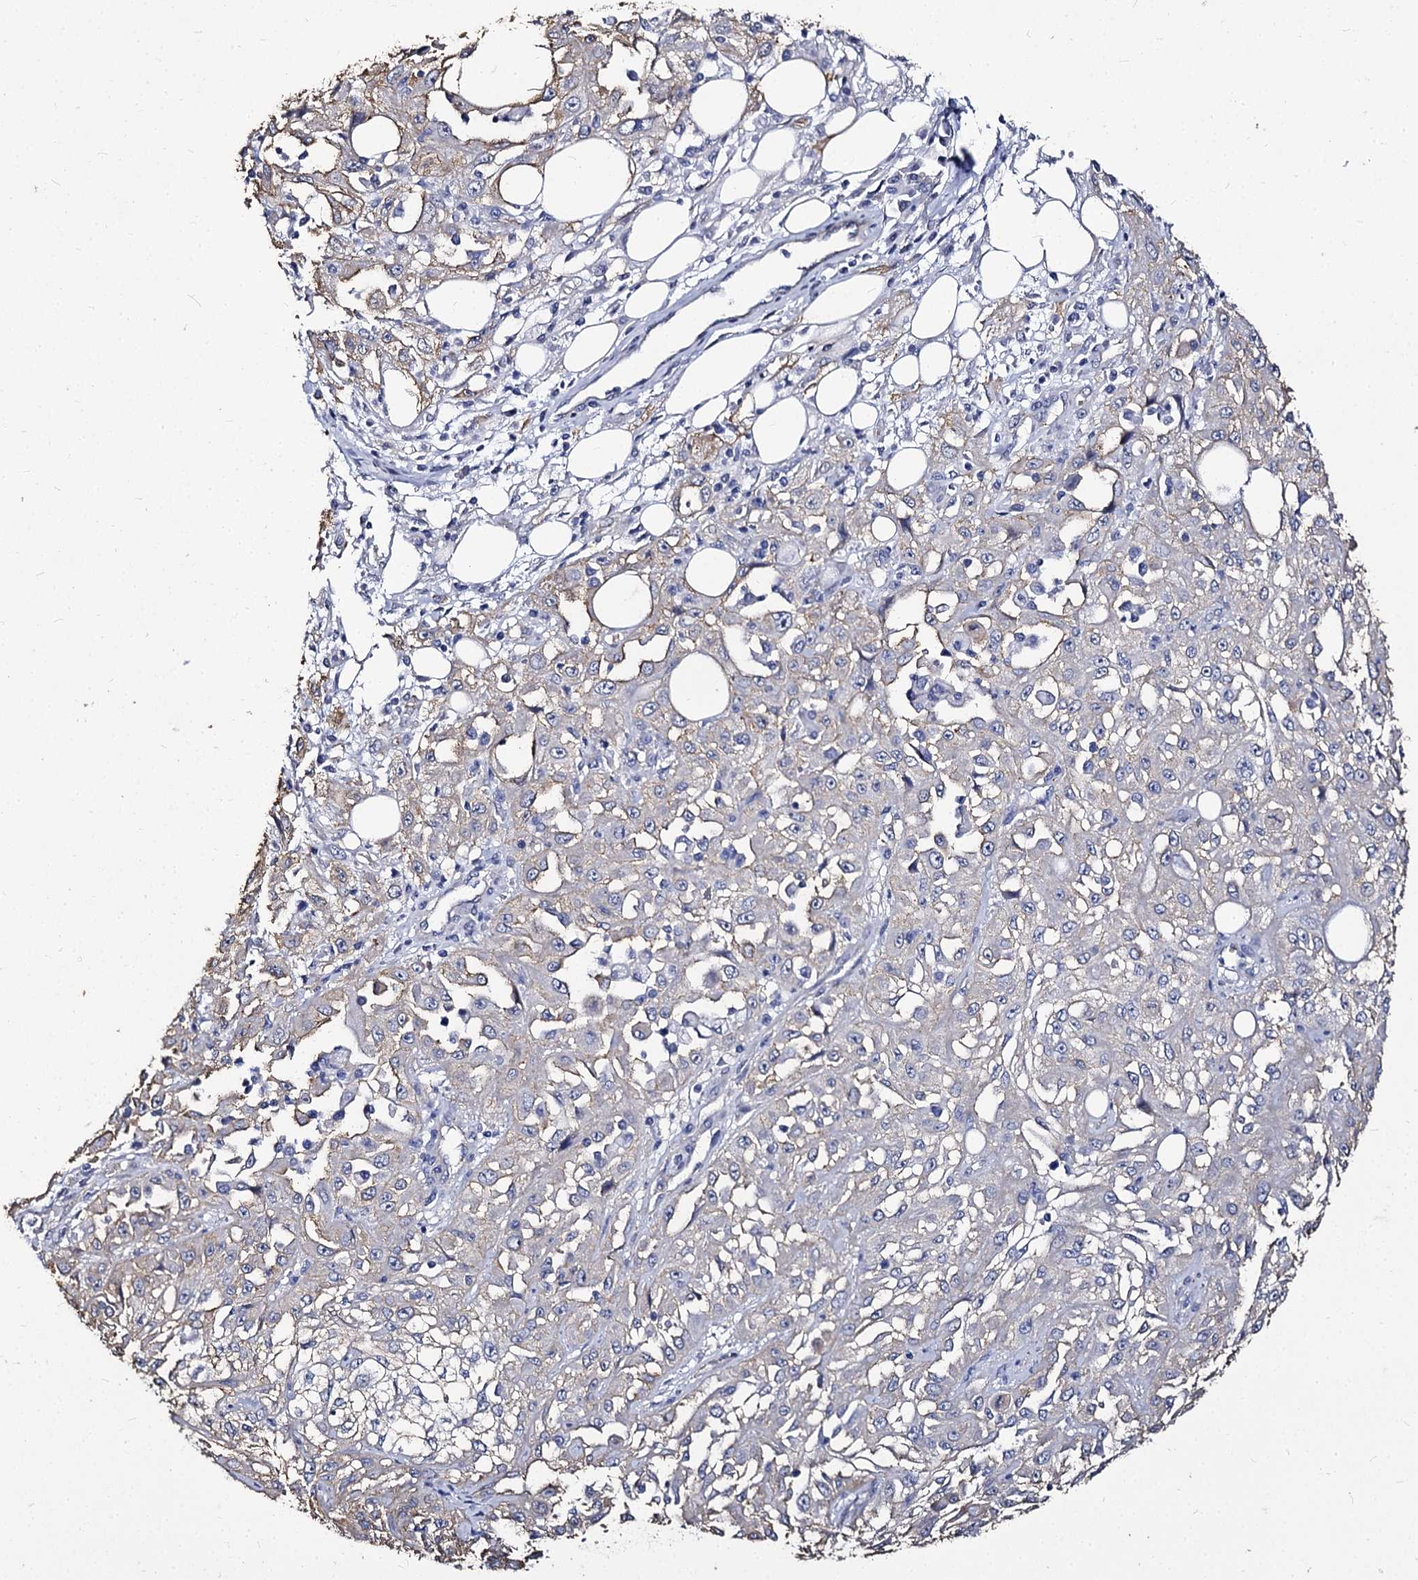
{"staining": {"intensity": "negative", "quantity": "none", "location": "none"}, "tissue": "skin cancer", "cell_type": "Tumor cells", "image_type": "cancer", "snomed": [{"axis": "morphology", "description": "Squamous cell carcinoma, NOS"}, {"axis": "morphology", "description": "Squamous cell carcinoma, metastatic, NOS"}, {"axis": "topography", "description": "Skin"}, {"axis": "topography", "description": "Lymph node"}], "caption": "This image is of skin cancer stained with IHC to label a protein in brown with the nuclei are counter-stained blue. There is no expression in tumor cells.", "gene": "CBFB", "patient": {"sex": "male", "age": 75}}